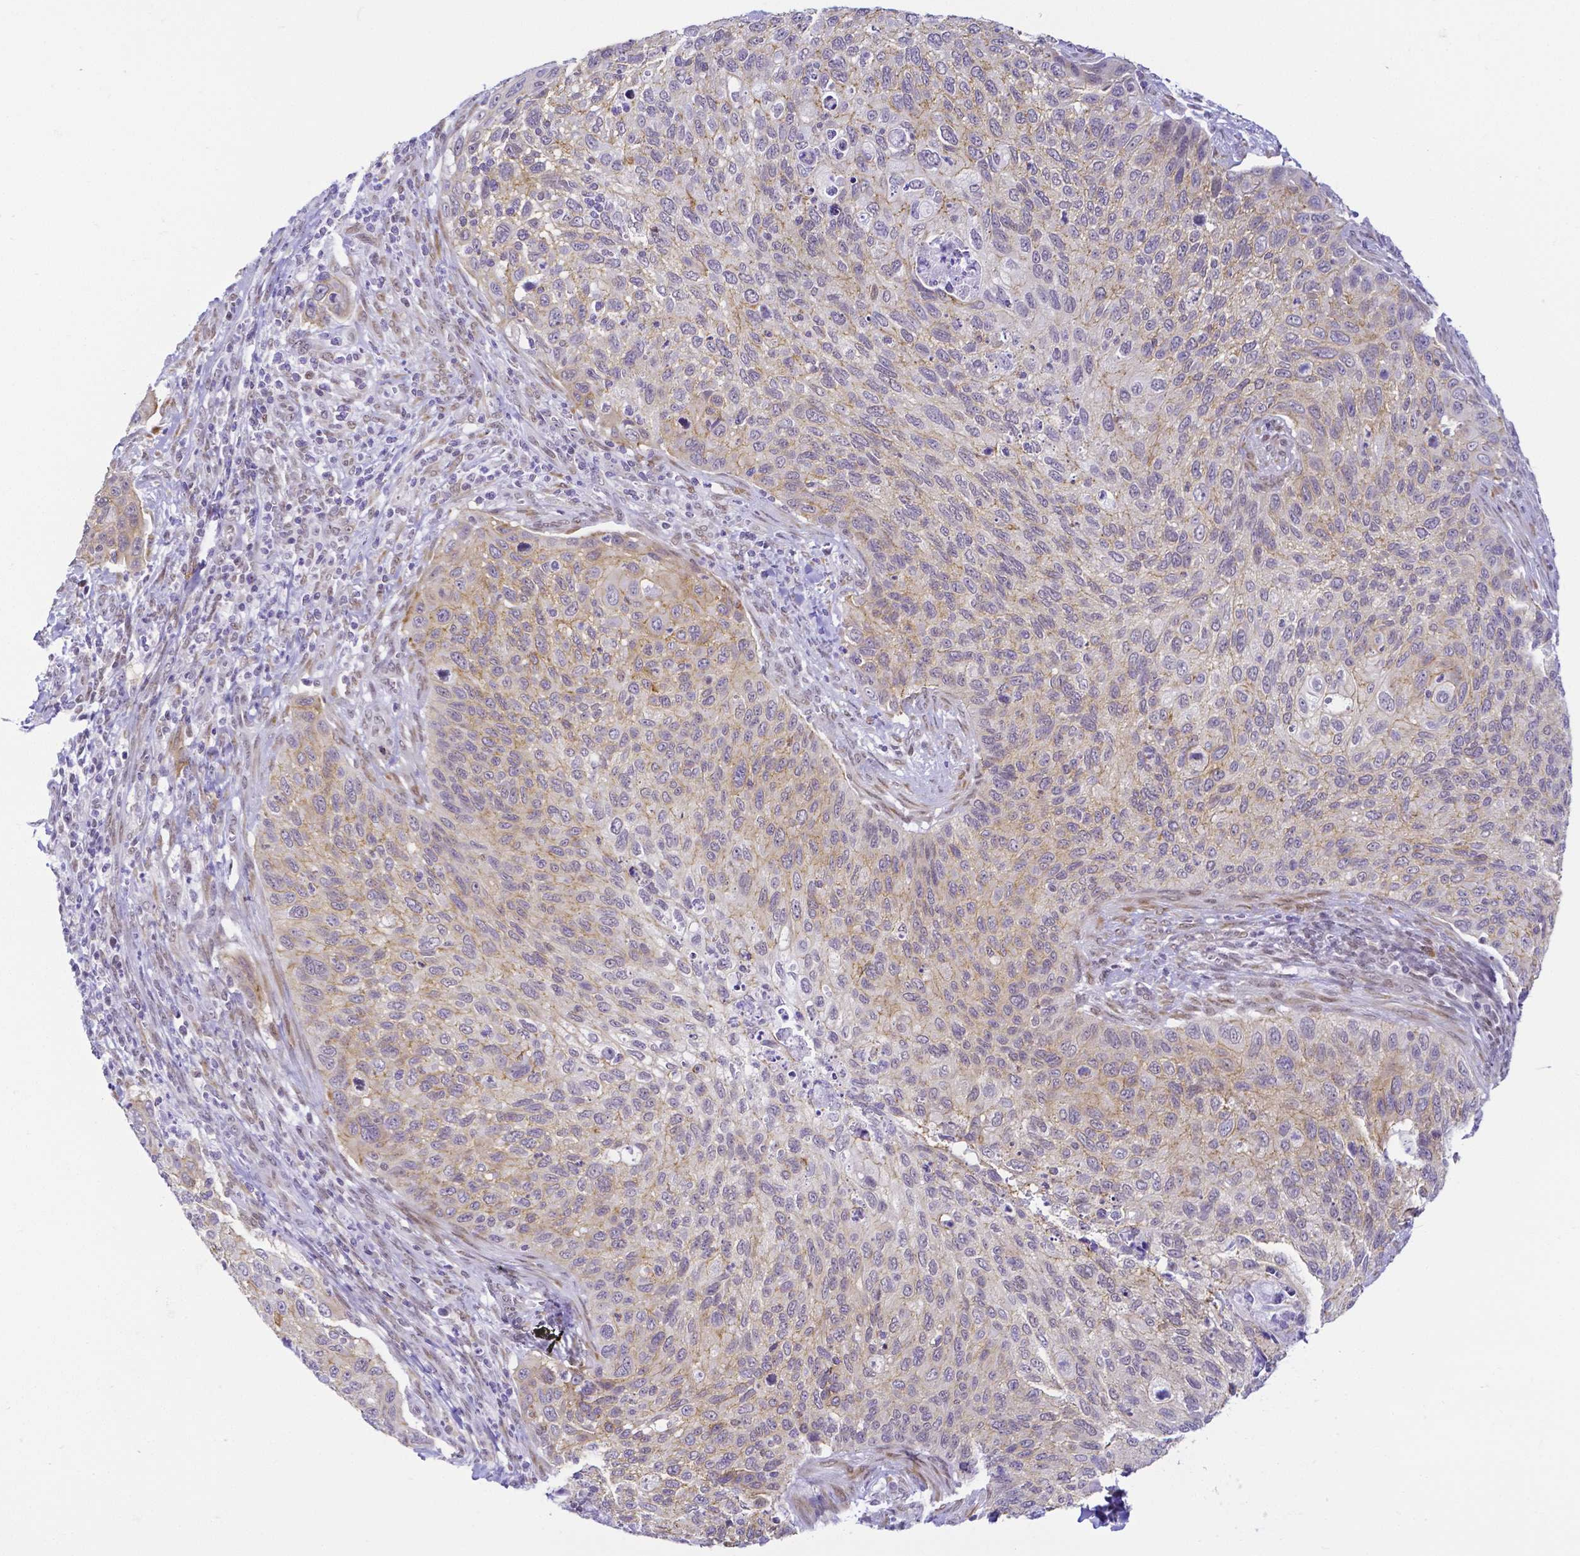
{"staining": {"intensity": "moderate", "quantity": "25%-75%", "location": "cytoplasmic/membranous"}, "tissue": "cervical cancer", "cell_type": "Tumor cells", "image_type": "cancer", "snomed": [{"axis": "morphology", "description": "Squamous cell carcinoma, NOS"}, {"axis": "topography", "description": "Cervix"}], "caption": "Cervical cancer (squamous cell carcinoma) stained for a protein (brown) reveals moderate cytoplasmic/membranous positive positivity in about 25%-75% of tumor cells.", "gene": "FAM83G", "patient": {"sex": "female", "age": 70}}